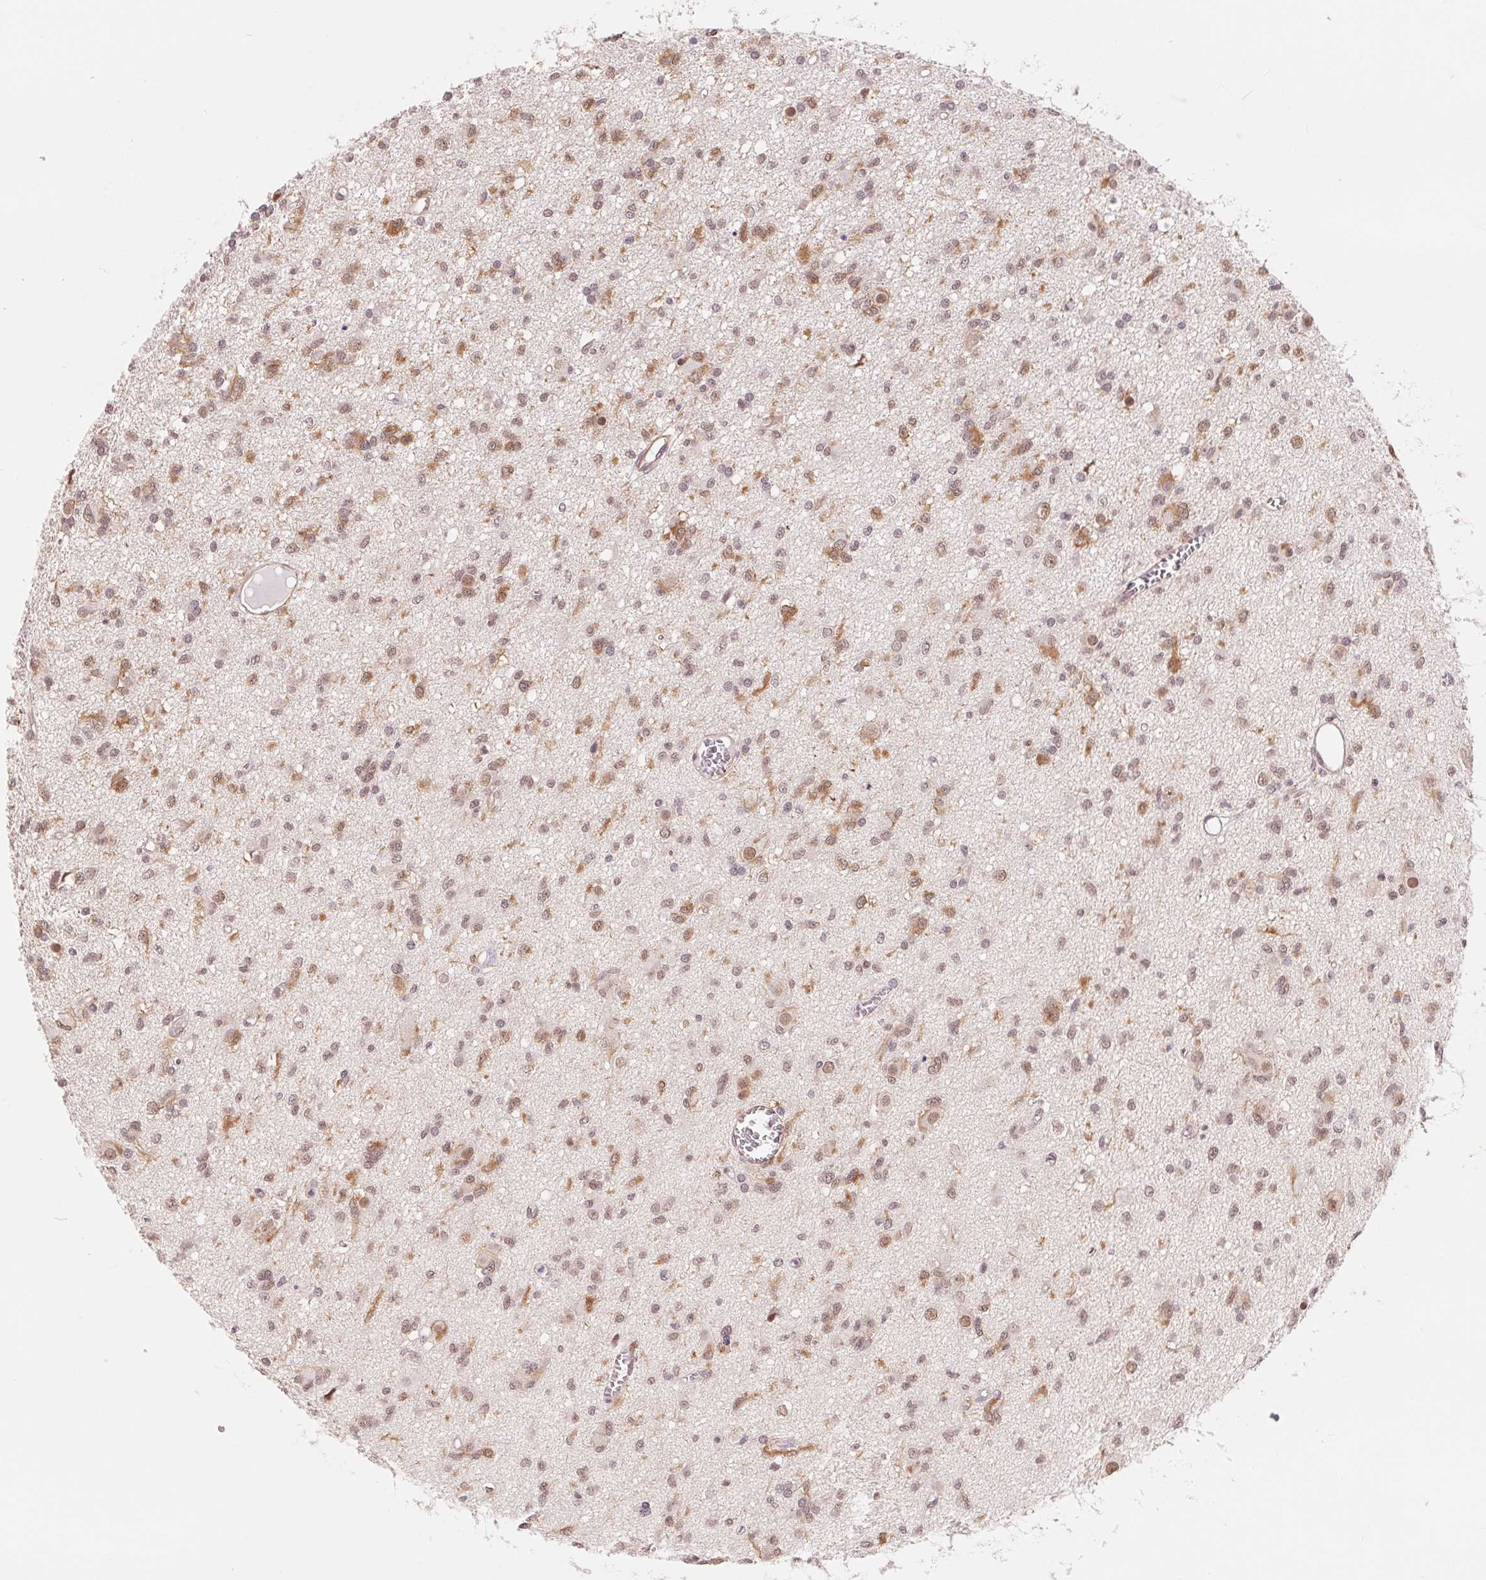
{"staining": {"intensity": "moderate", "quantity": ">75%", "location": "cytoplasmic/membranous,nuclear"}, "tissue": "glioma", "cell_type": "Tumor cells", "image_type": "cancer", "snomed": [{"axis": "morphology", "description": "Glioma, malignant, Low grade"}, {"axis": "topography", "description": "Brain"}], "caption": "The histopathology image reveals immunohistochemical staining of glioma. There is moderate cytoplasmic/membranous and nuclear expression is seen in about >75% of tumor cells.", "gene": "BCAT1", "patient": {"sex": "male", "age": 64}}